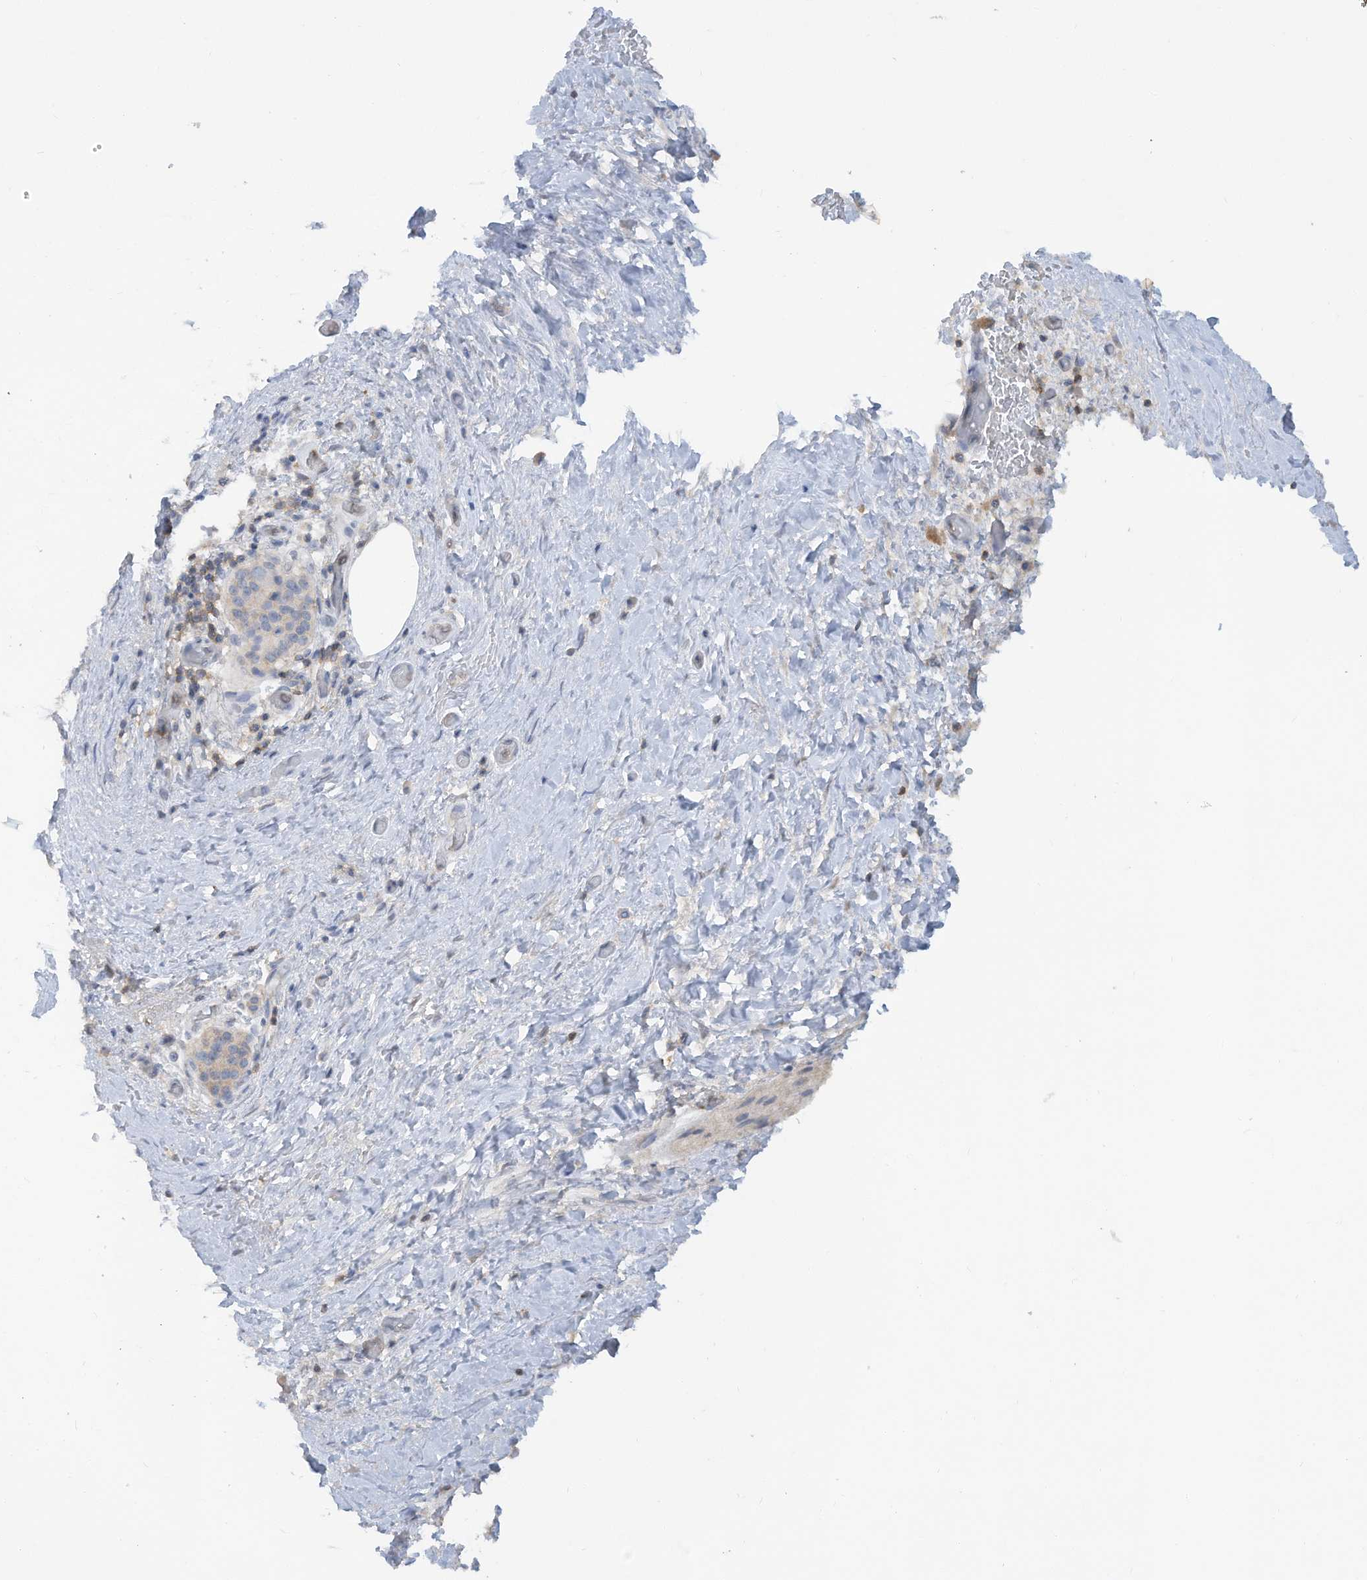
{"staining": {"intensity": "negative", "quantity": "none", "location": "none"}, "tissue": "pancreatic cancer", "cell_type": "Tumor cells", "image_type": "cancer", "snomed": [{"axis": "morphology", "description": "Normal tissue, NOS"}, {"axis": "morphology", "description": "Adenocarcinoma, NOS"}, {"axis": "topography", "description": "Pancreas"}, {"axis": "topography", "description": "Peripheral nerve tissue"}], "caption": "Tumor cells show no significant protein positivity in pancreatic cancer.", "gene": "HAS3", "patient": {"sex": "female", "age": 63}}